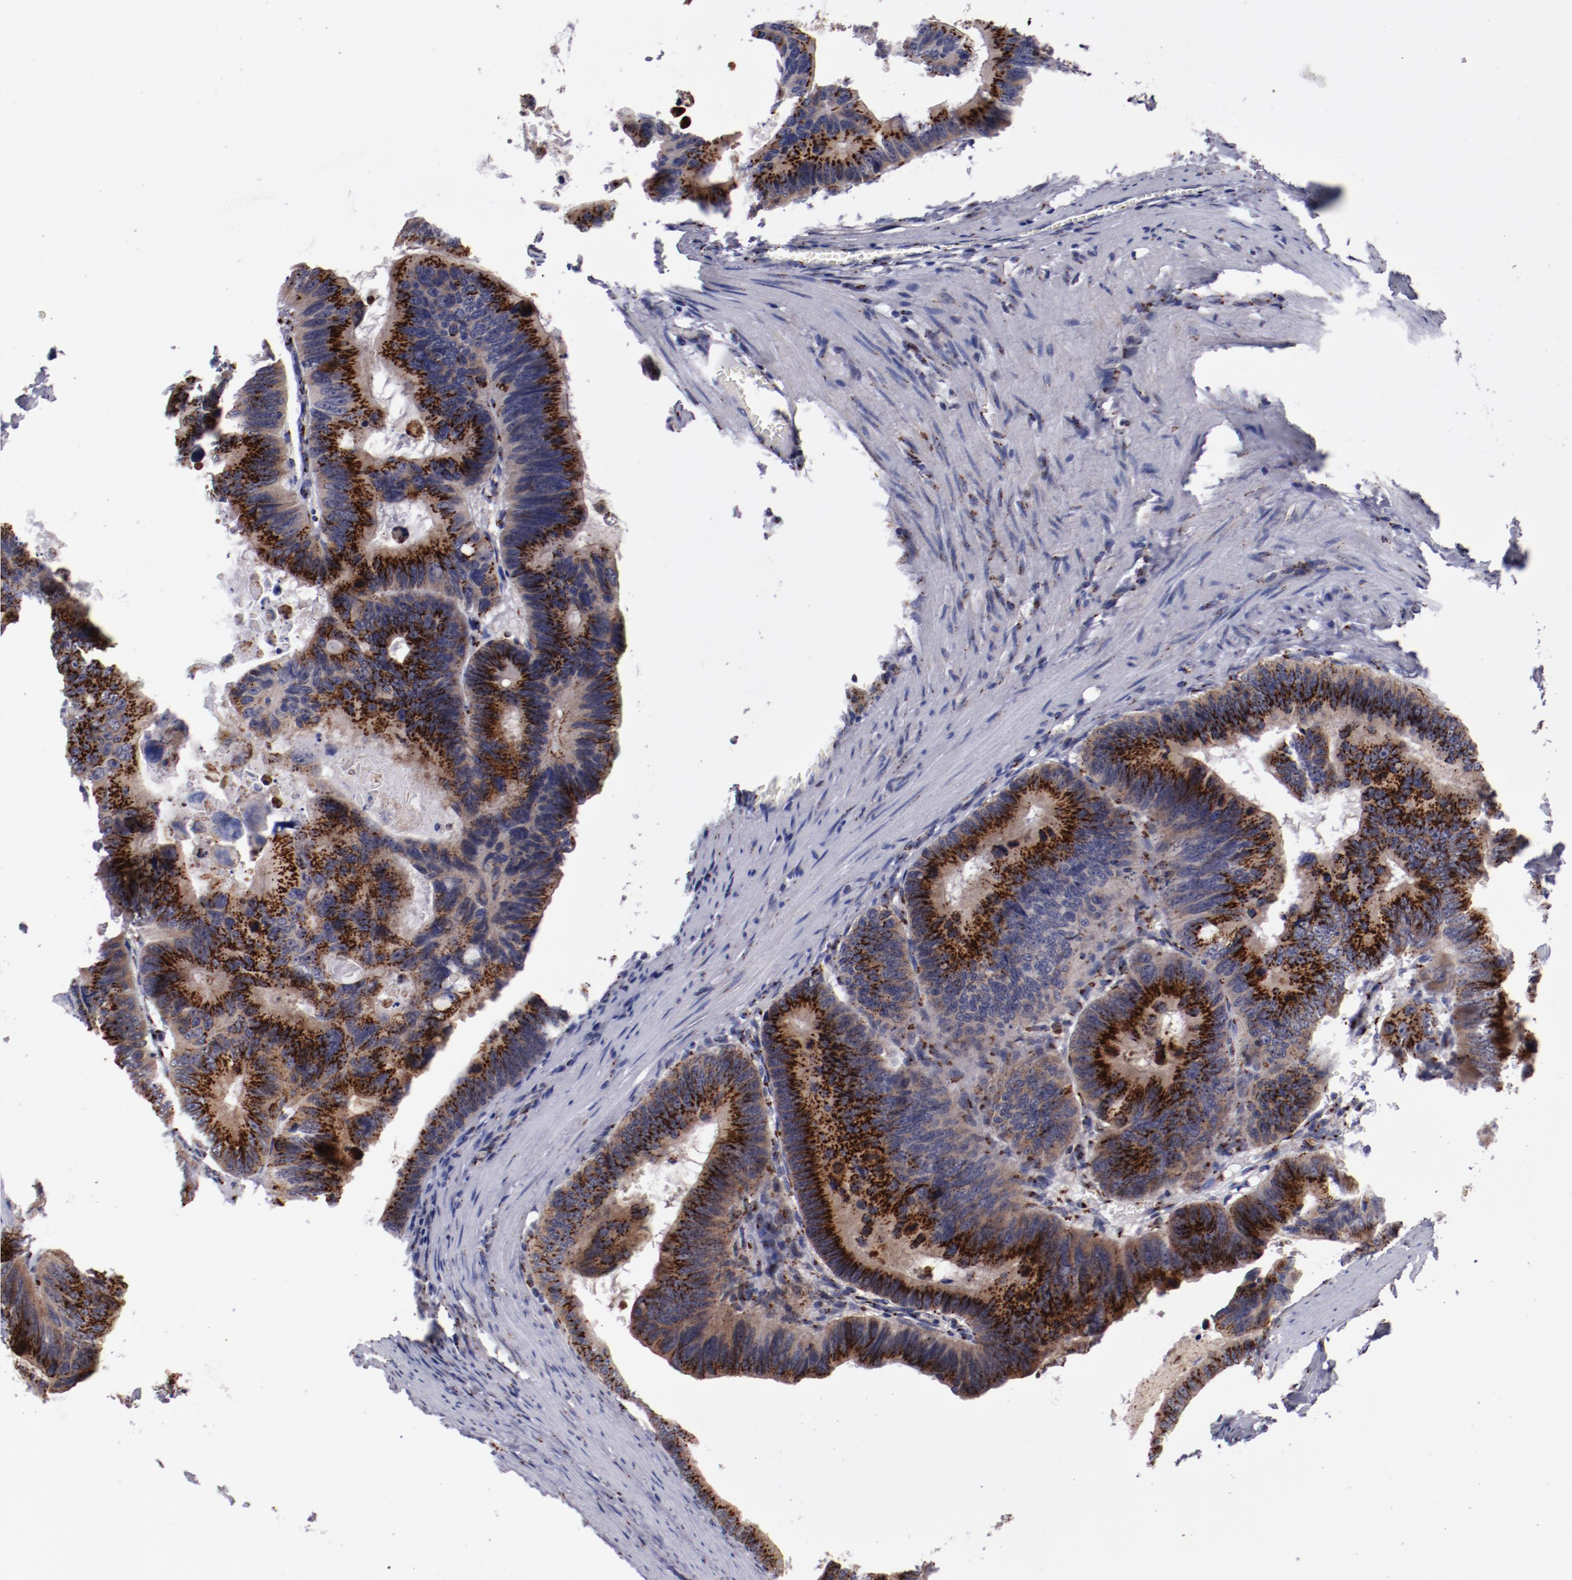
{"staining": {"intensity": "strong", "quantity": ">75%", "location": "cytoplasmic/membranous"}, "tissue": "colorectal cancer", "cell_type": "Tumor cells", "image_type": "cancer", "snomed": [{"axis": "morphology", "description": "Adenocarcinoma, NOS"}, {"axis": "topography", "description": "Colon"}], "caption": "Immunohistochemical staining of colorectal cancer (adenocarcinoma) exhibits high levels of strong cytoplasmic/membranous expression in approximately >75% of tumor cells.", "gene": "GOLIM4", "patient": {"sex": "female", "age": 55}}